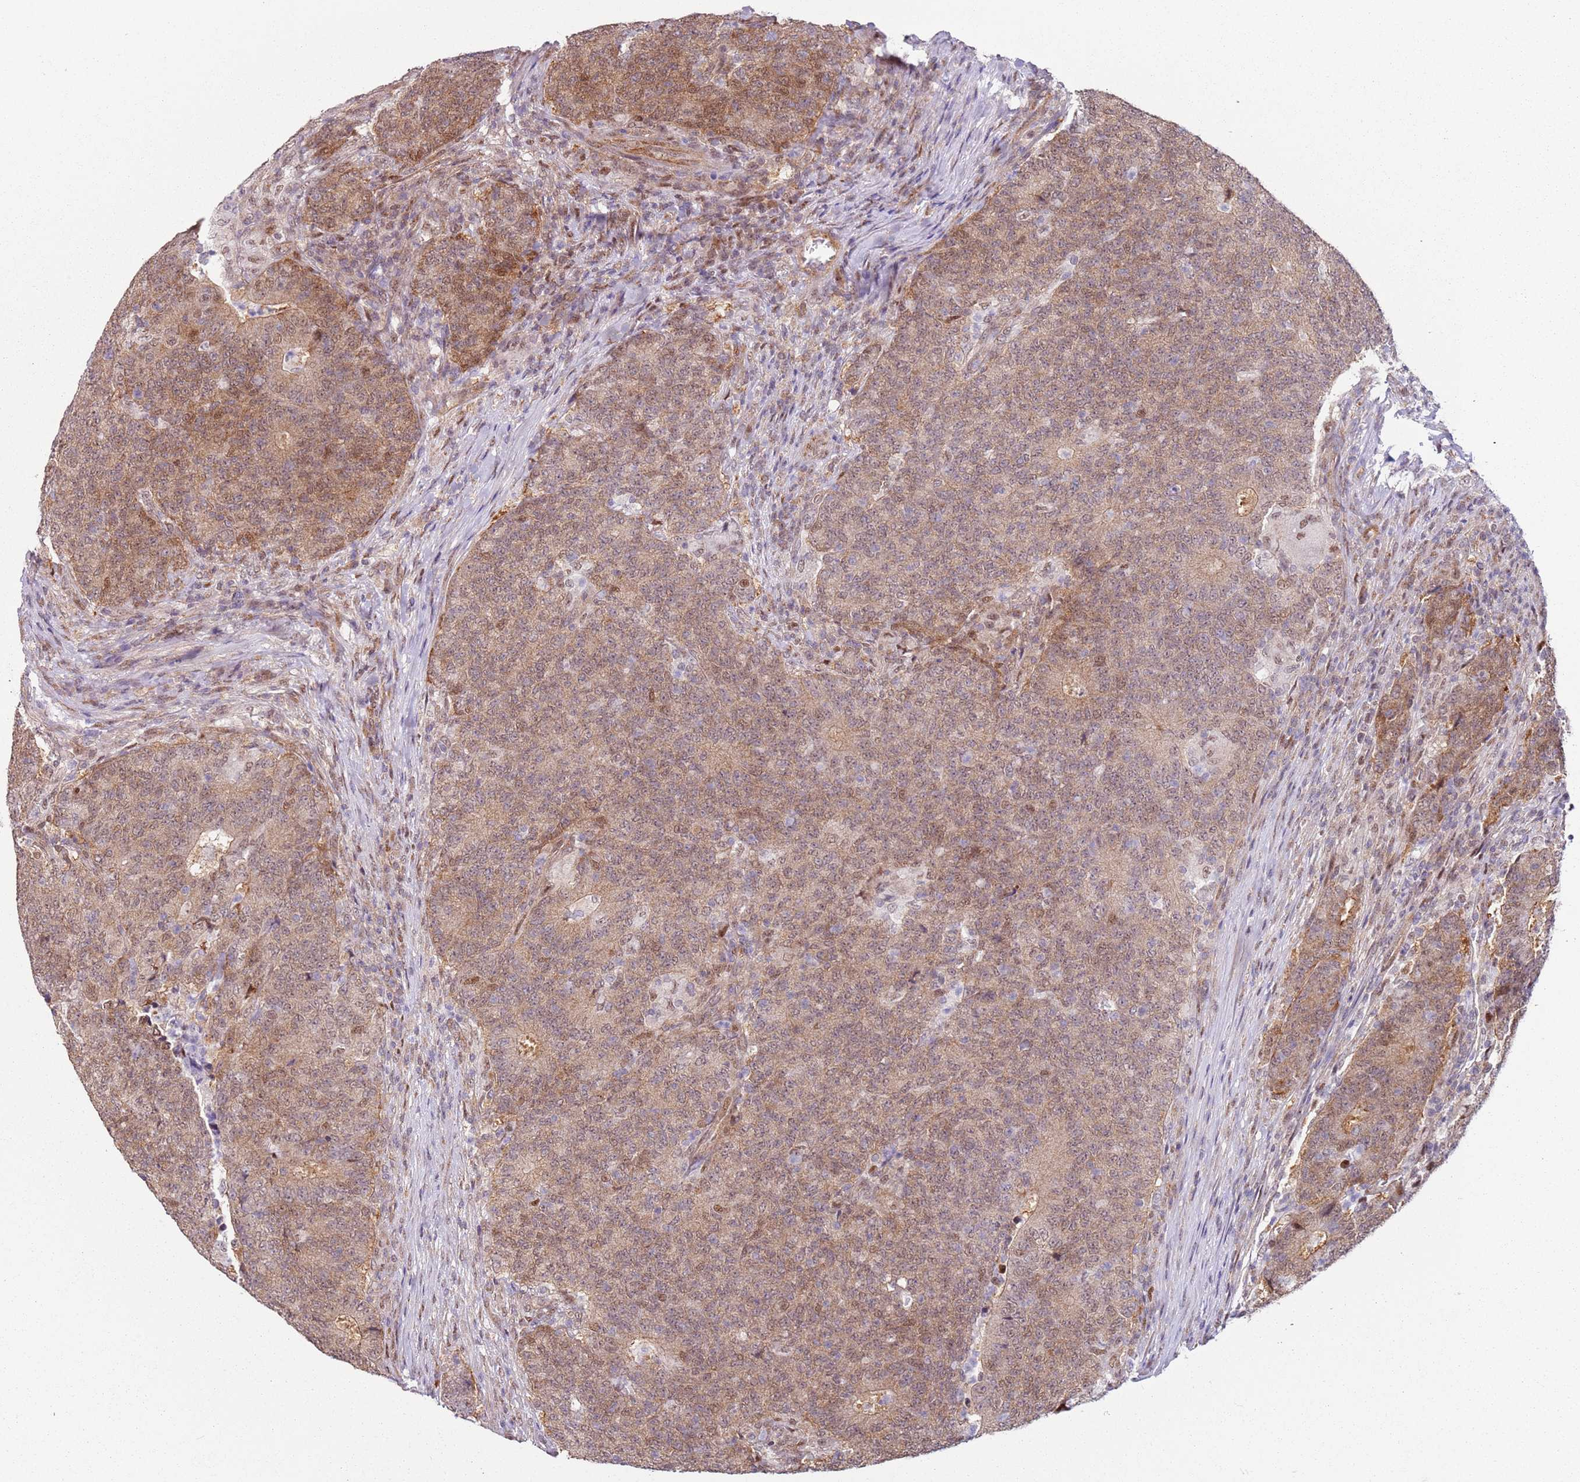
{"staining": {"intensity": "moderate", "quantity": "25%-75%", "location": "cytoplasmic/membranous,nuclear"}, "tissue": "colorectal cancer", "cell_type": "Tumor cells", "image_type": "cancer", "snomed": [{"axis": "morphology", "description": "Adenocarcinoma, NOS"}, {"axis": "topography", "description": "Colon"}], "caption": "Colorectal cancer was stained to show a protein in brown. There is medium levels of moderate cytoplasmic/membranous and nuclear positivity in about 25%-75% of tumor cells. (IHC, brightfield microscopy, high magnification).", "gene": "PSMD4", "patient": {"sex": "female", "age": 75}}